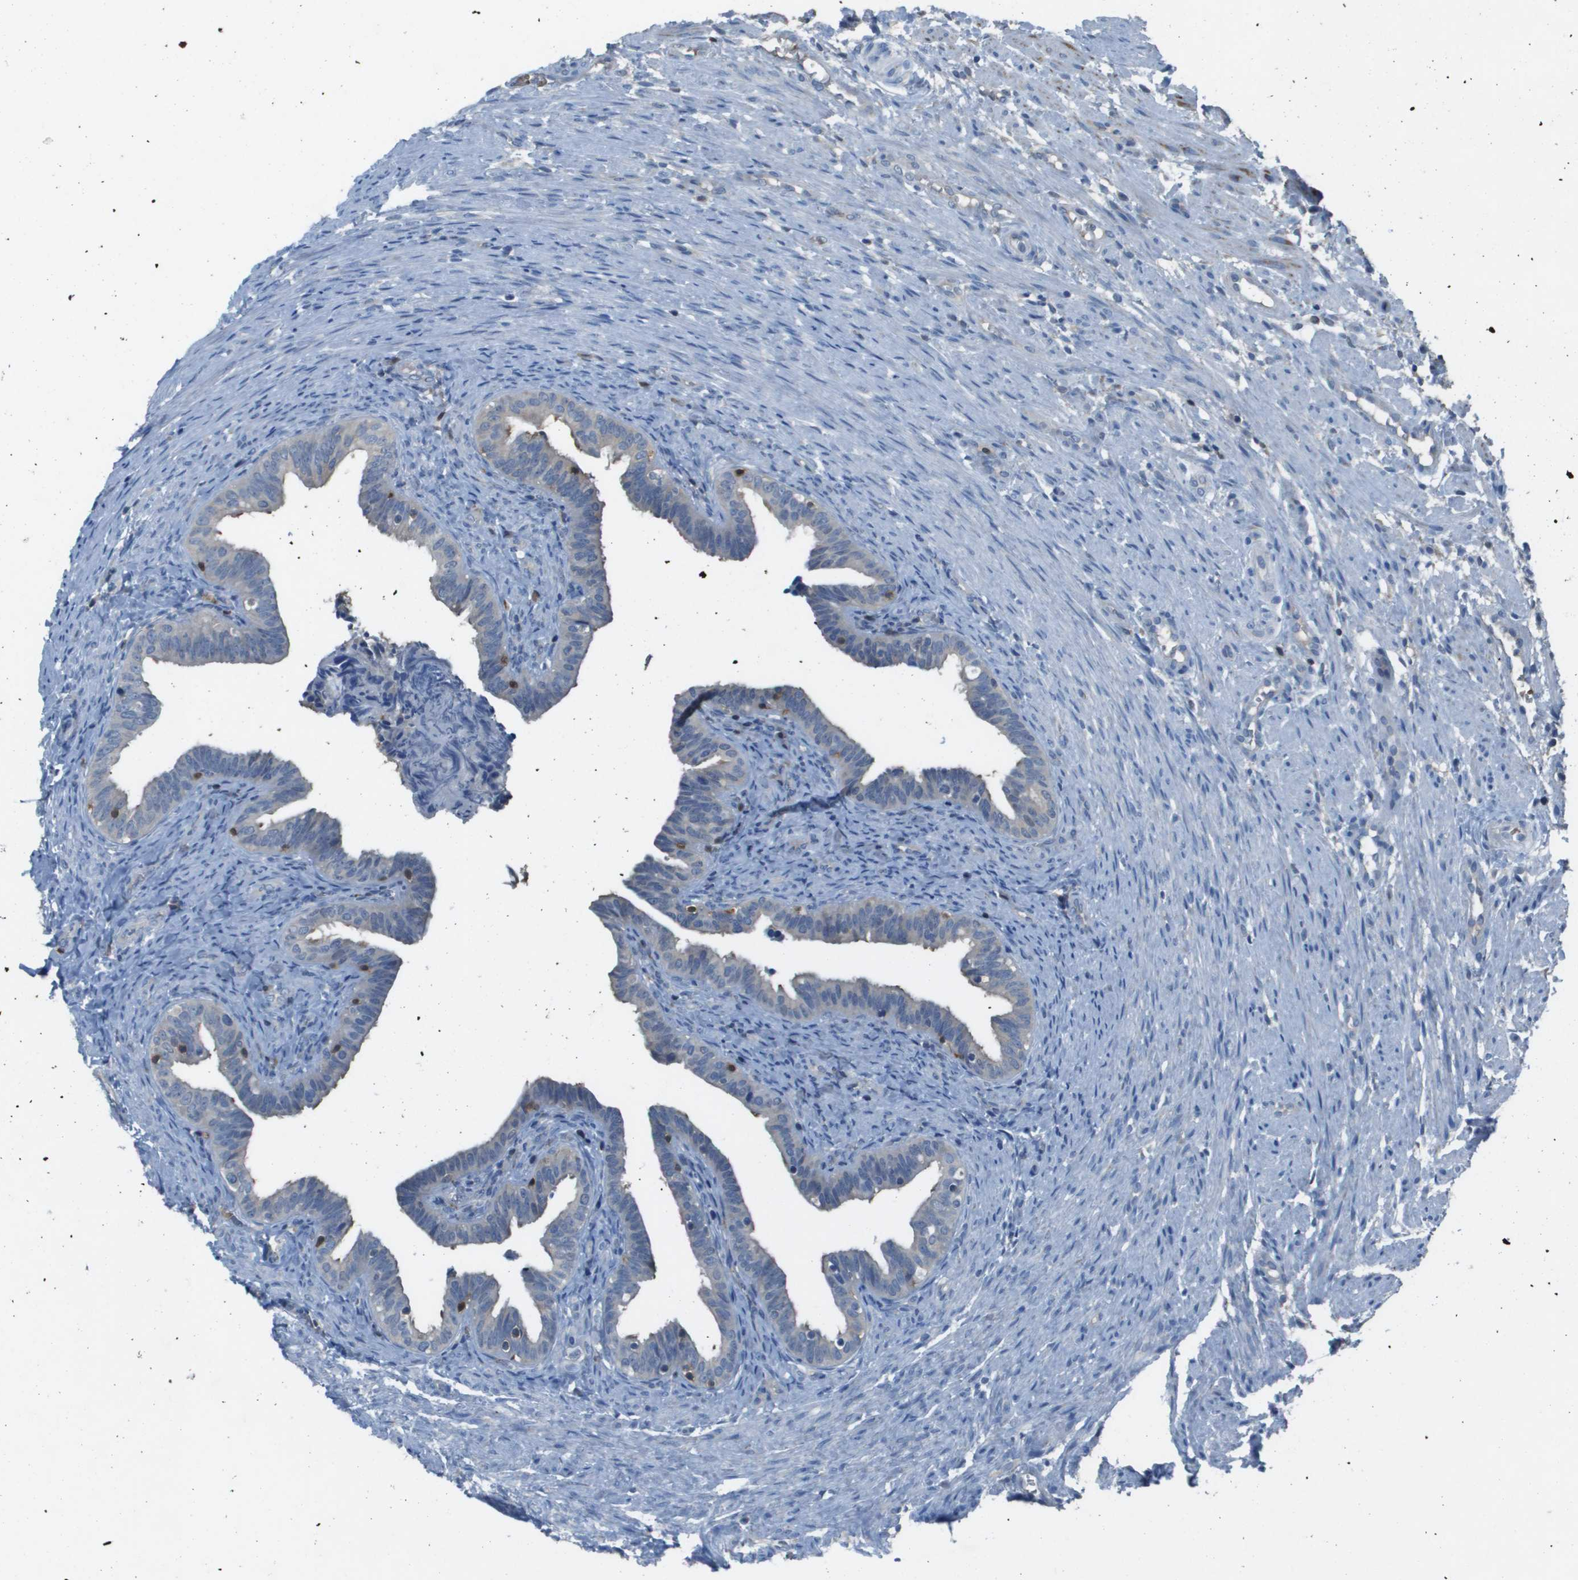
{"staining": {"intensity": "negative", "quantity": "none", "location": "none"}, "tissue": "fallopian tube", "cell_type": "Glandular cells", "image_type": "normal", "snomed": [{"axis": "morphology", "description": "Normal tissue, NOS"}, {"axis": "topography", "description": "Fallopian tube"}, {"axis": "topography", "description": "Placenta"}], "caption": "A high-resolution image shows IHC staining of benign fallopian tube, which reveals no significant staining in glandular cells. (Brightfield microscopy of DAB IHC at high magnification).", "gene": "CAMK4", "patient": {"sex": "female", "age": 34}}